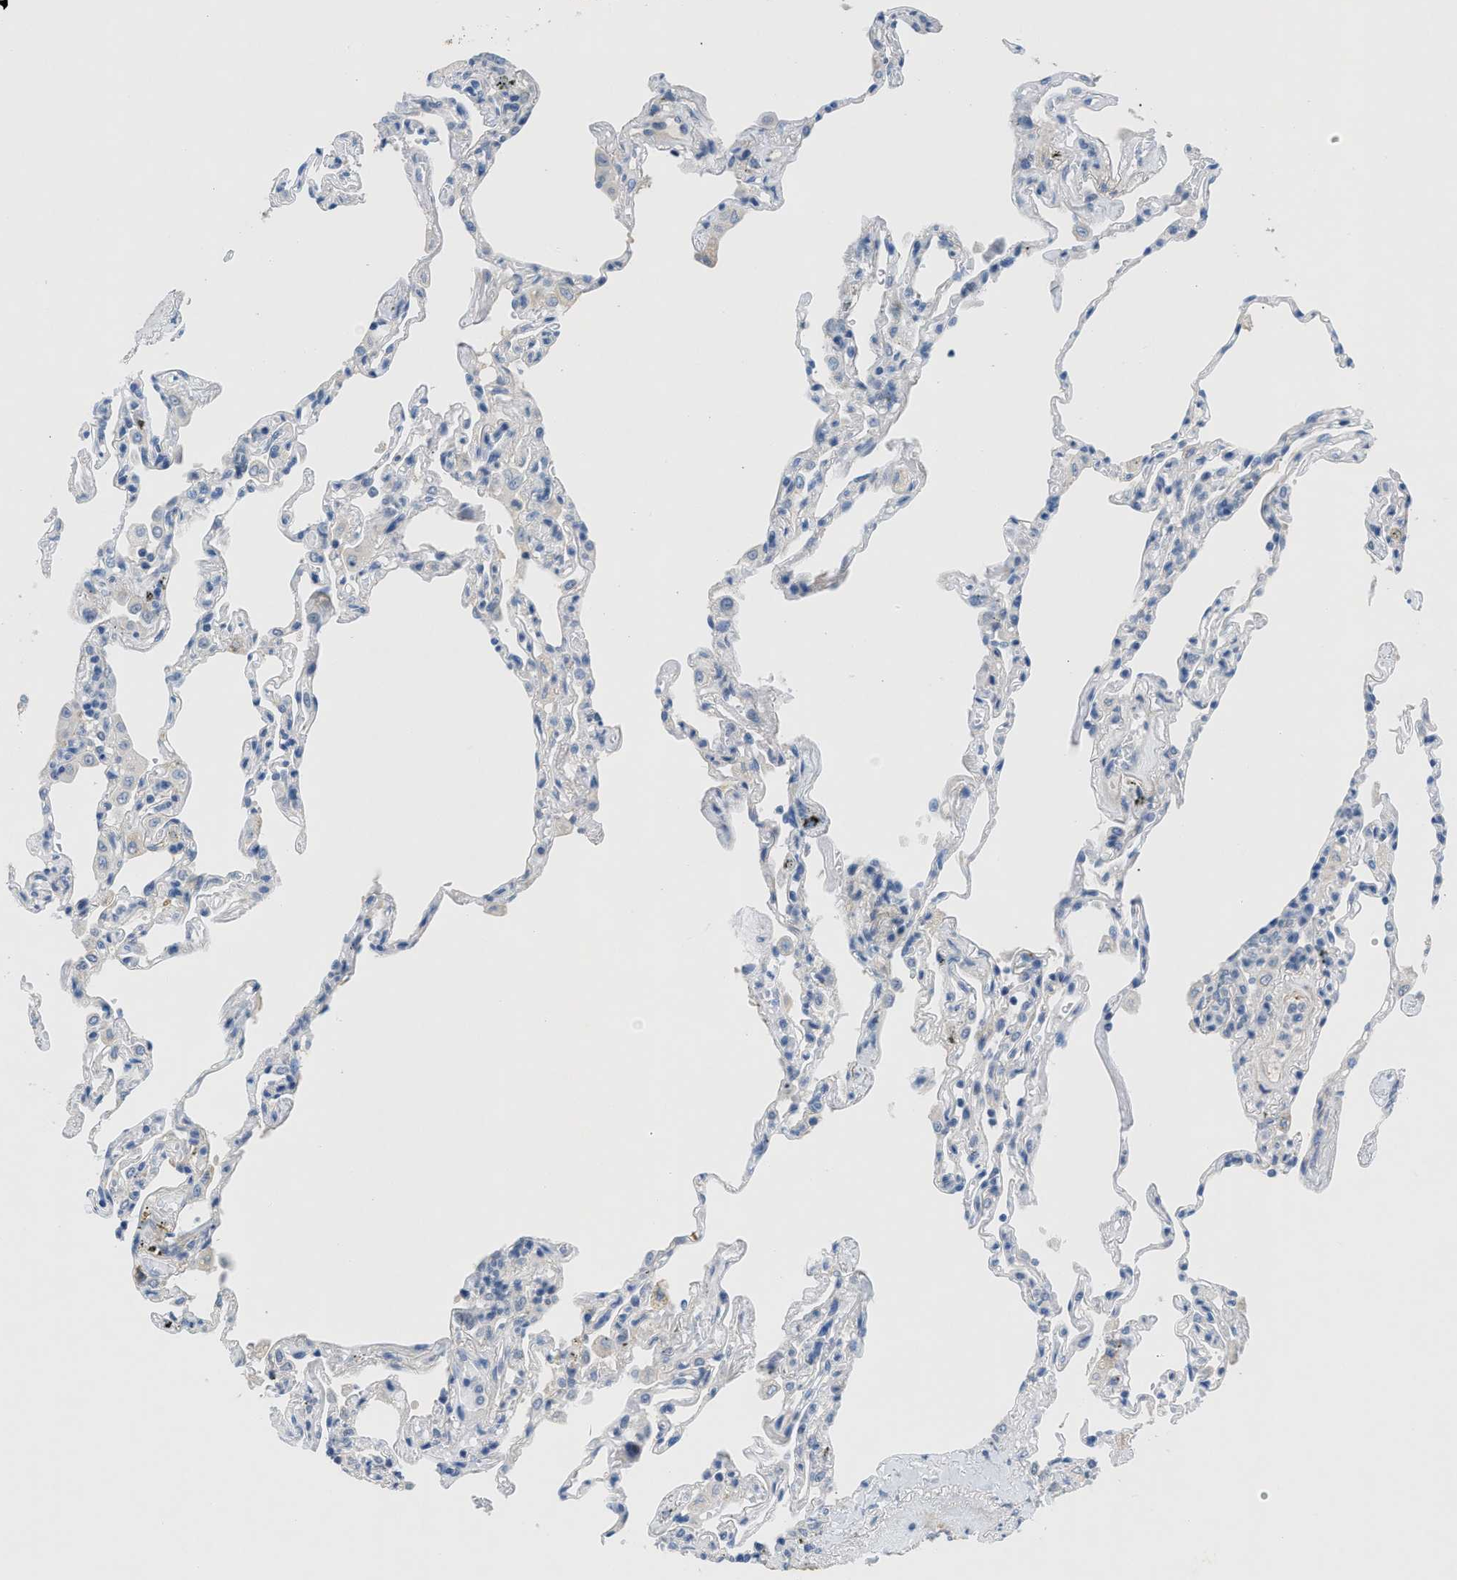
{"staining": {"intensity": "negative", "quantity": "none", "location": "none"}, "tissue": "lung", "cell_type": "Alveolar cells", "image_type": "normal", "snomed": [{"axis": "morphology", "description": "Normal tissue, NOS"}, {"axis": "topography", "description": "Lung"}], "caption": "An IHC photomicrograph of unremarkable lung is shown. There is no staining in alveolar cells of lung. (Brightfield microscopy of DAB IHC at high magnification).", "gene": "OR9K2", "patient": {"sex": "male", "age": 59}}